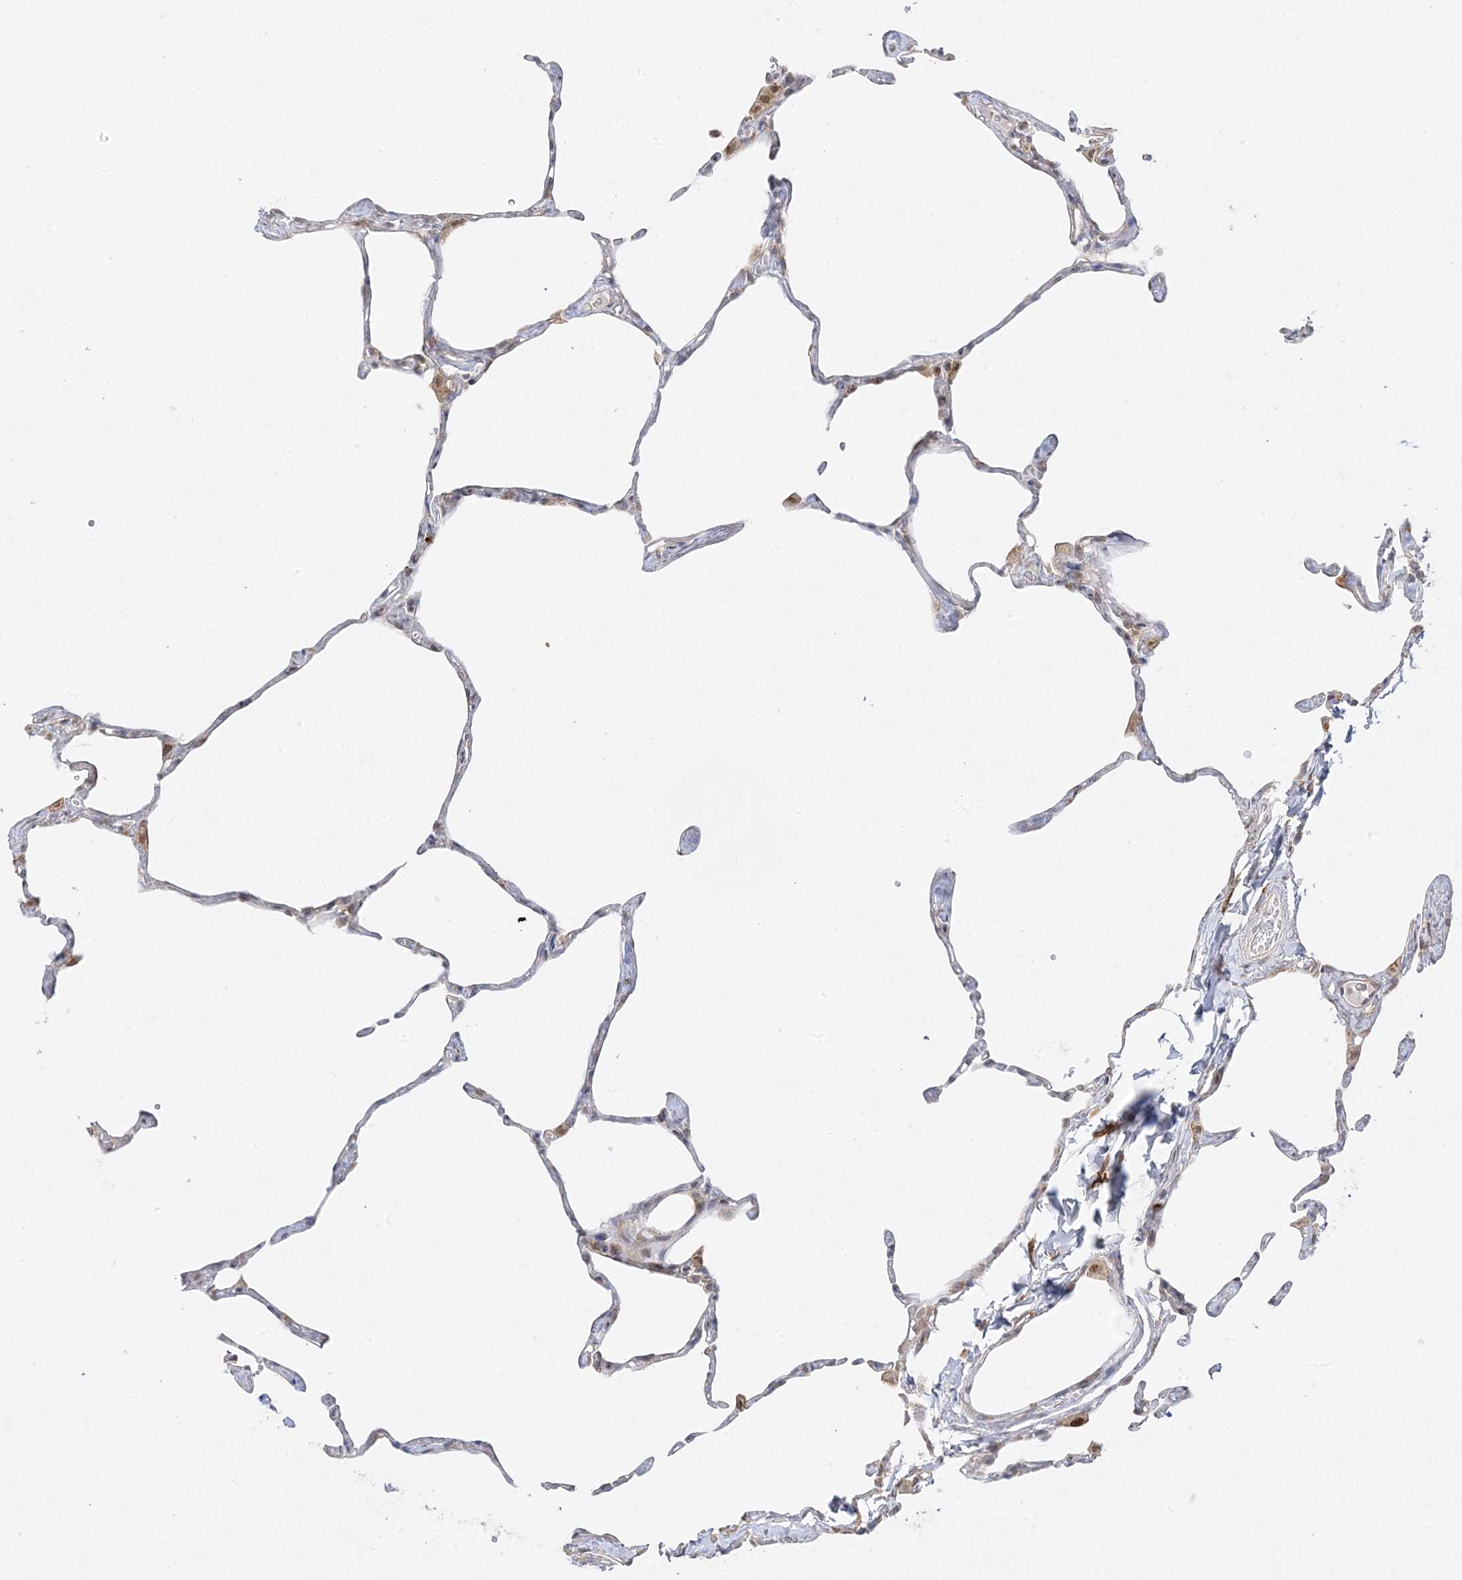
{"staining": {"intensity": "negative", "quantity": "none", "location": "none"}, "tissue": "lung", "cell_type": "Alveolar cells", "image_type": "normal", "snomed": [{"axis": "morphology", "description": "Normal tissue, NOS"}, {"axis": "topography", "description": "Lung"}], "caption": "Normal lung was stained to show a protein in brown. There is no significant positivity in alveolar cells. The staining was performed using DAB (3,3'-diaminobenzidine) to visualize the protein expression in brown, while the nuclei were stained in blue with hematoxylin (Magnification: 20x).", "gene": "C2CD2", "patient": {"sex": "male", "age": 65}}